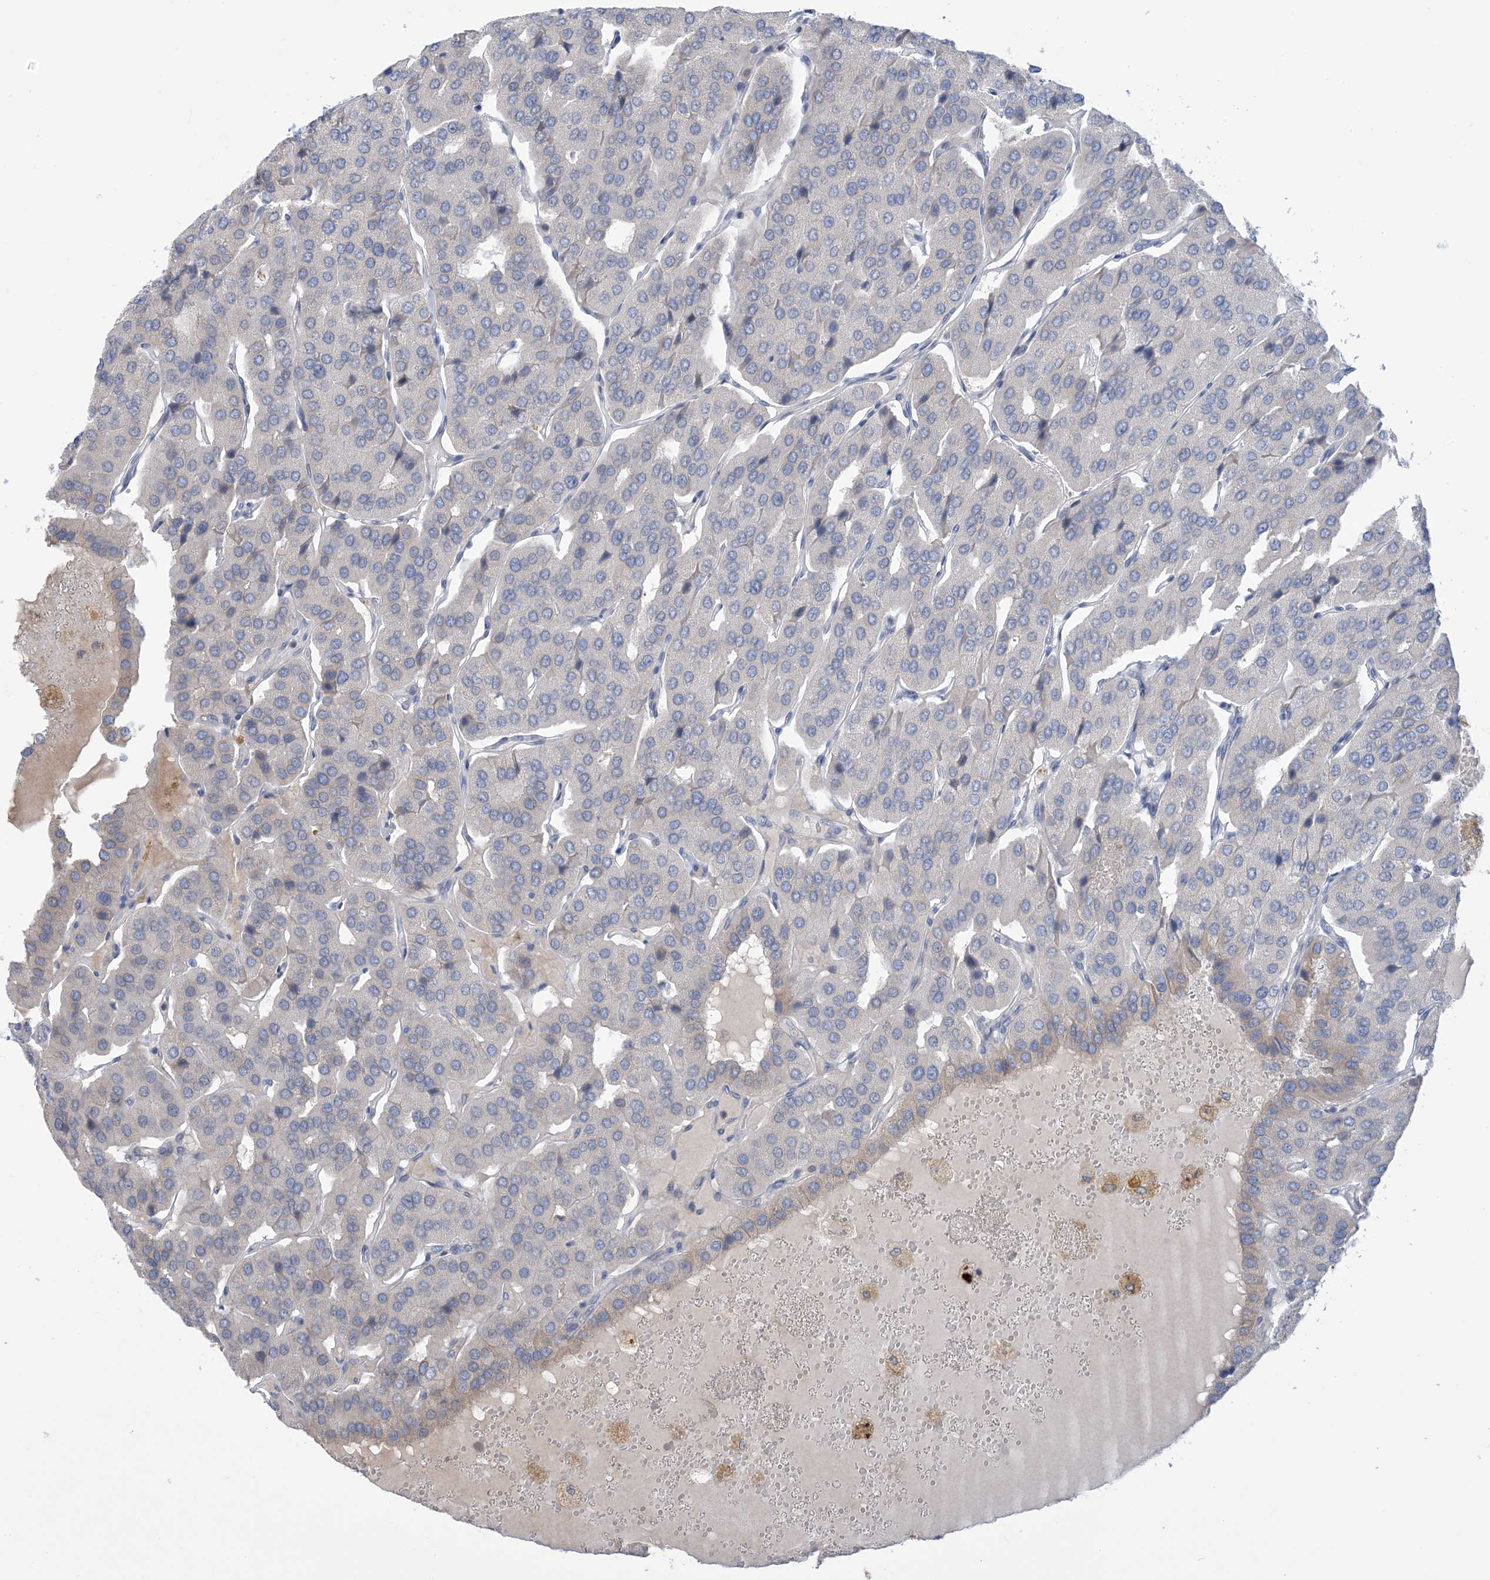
{"staining": {"intensity": "negative", "quantity": "none", "location": "none"}, "tissue": "parathyroid gland", "cell_type": "Glandular cells", "image_type": "normal", "snomed": [{"axis": "morphology", "description": "Normal tissue, NOS"}, {"axis": "morphology", "description": "Adenoma, NOS"}, {"axis": "topography", "description": "Parathyroid gland"}], "caption": "Glandular cells are negative for brown protein staining in normal parathyroid gland. Brightfield microscopy of IHC stained with DAB (3,3'-diaminobenzidine) (brown) and hematoxylin (blue), captured at high magnification.", "gene": "TTYH1", "patient": {"sex": "female", "age": 86}}